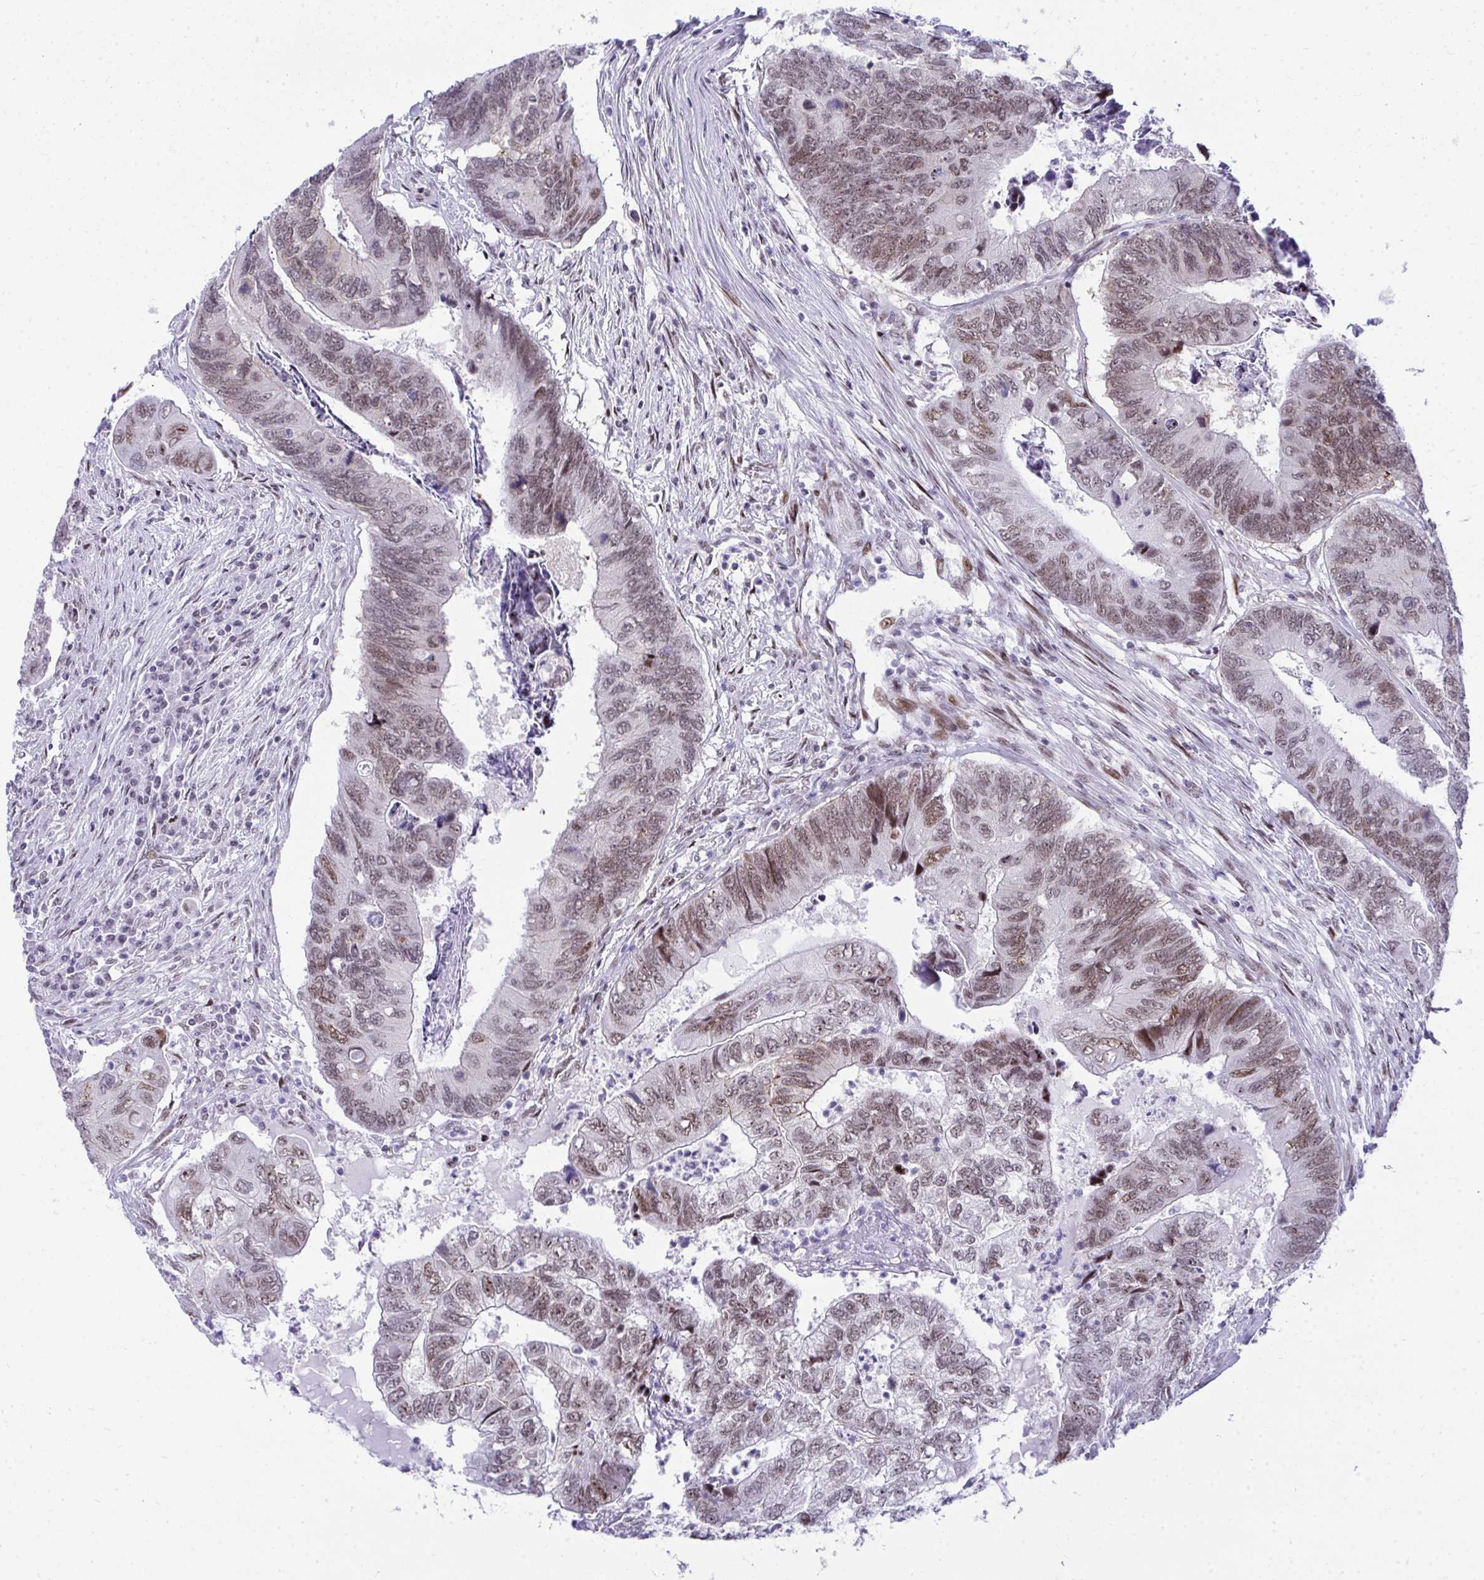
{"staining": {"intensity": "moderate", "quantity": ">75%", "location": "nuclear"}, "tissue": "colorectal cancer", "cell_type": "Tumor cells", "image_type": "cancer", "snomed": [{"axis": "morphology", "description": "Adenocarcinoma, NOS"}, {"axis": "topography", "description": "Colon"}], "caption": "A histopathology image of adenocarcinoma (colorectal) stained for a protein displays moderate nuclear brown staining in tumor cells. The staining is performed using DAB brown chromogen to label protein expression. The nuclei are counter-stained blue using hematoxylin.", "gene": "GLDN", "patient": {"sex": "female", "age": 67}}